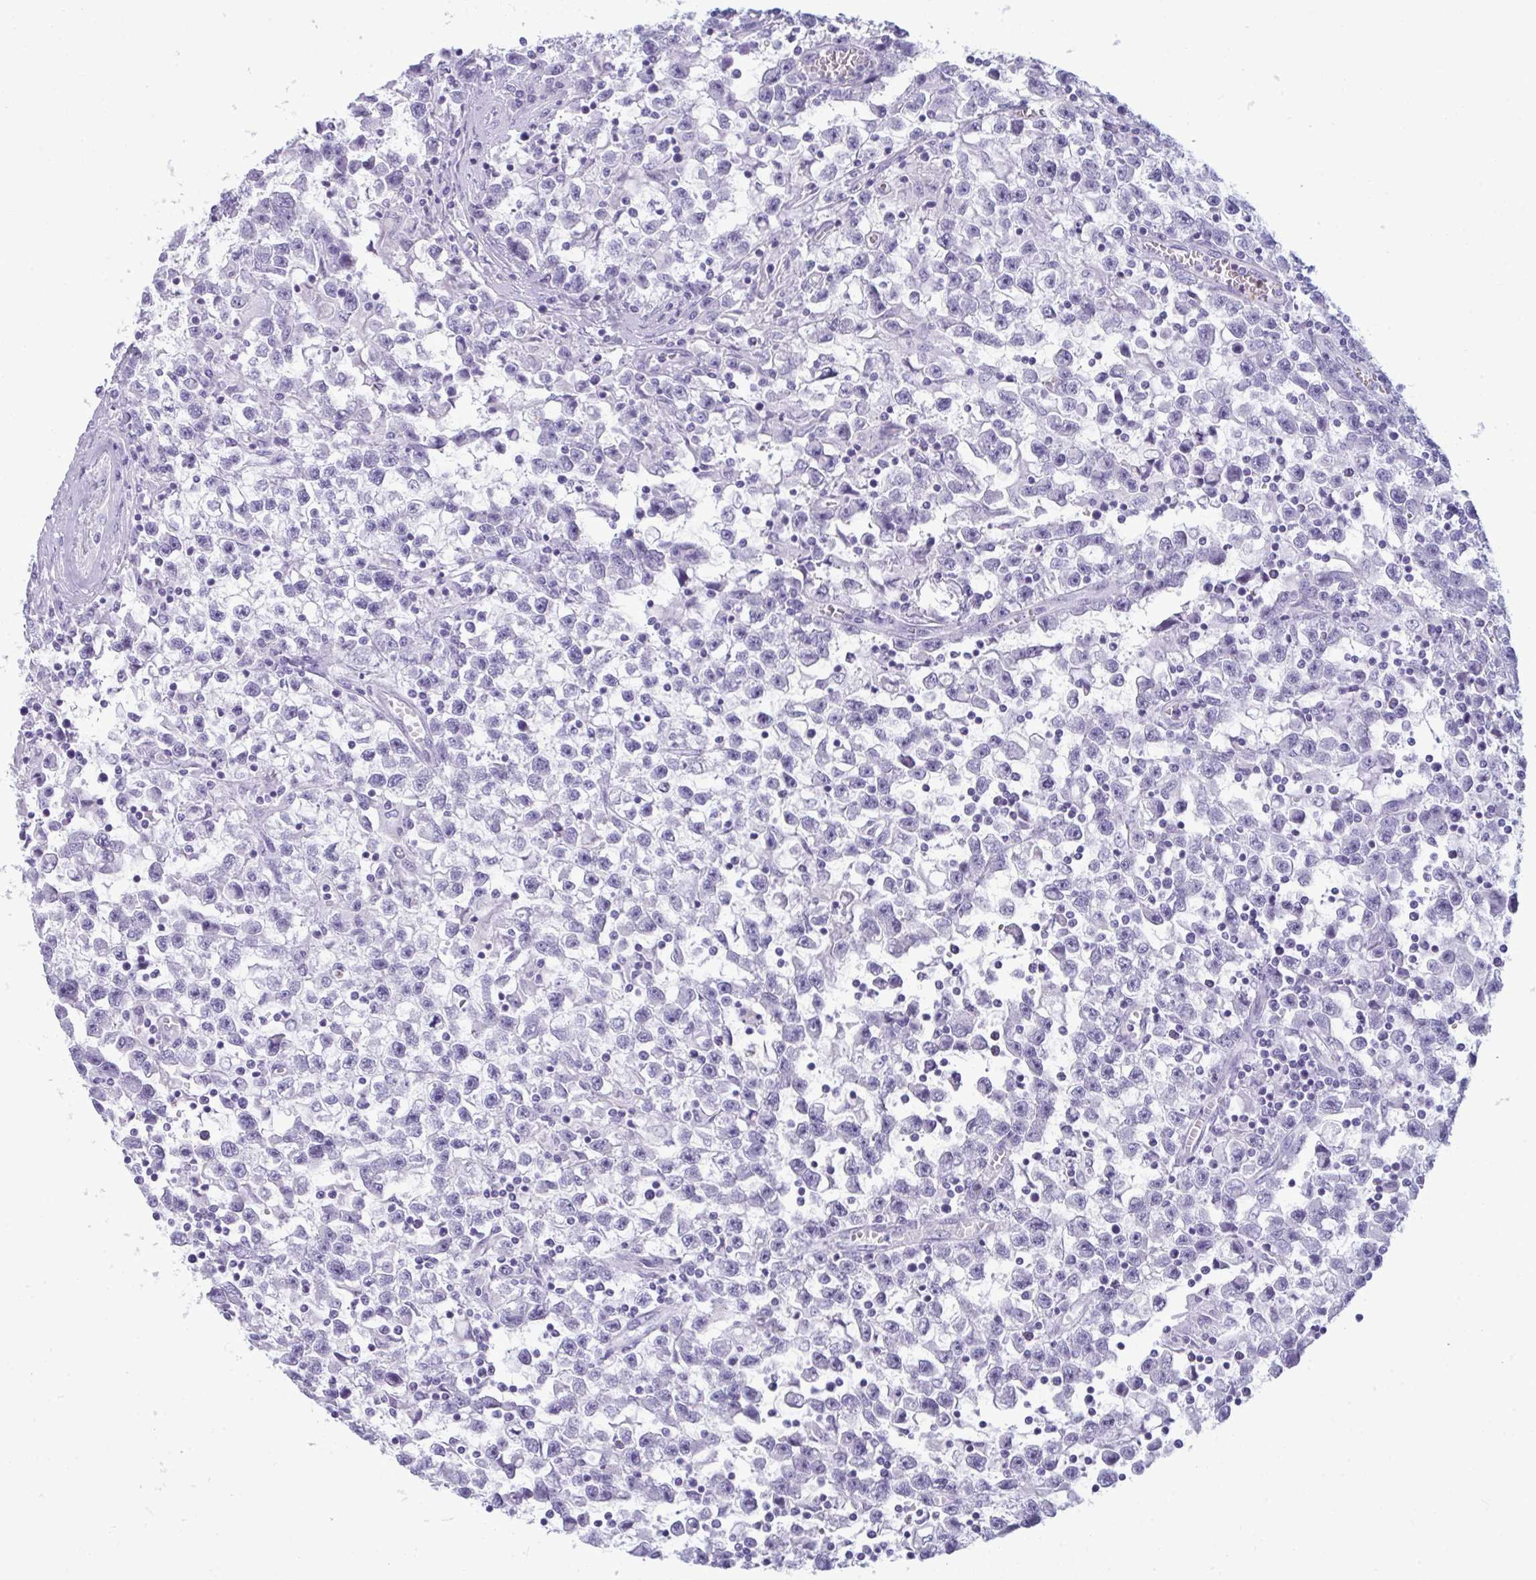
{"staining": {"intensity": "negative", "quantity": "none", "location": "none"}, "tissue": "testis cancer", "cell_type": "Tumor cells", "image_type": "cancer", "snomed": [{"axis": "morphology", "description": "Seminoma, NOS"}, {"axis": "topography", "description": "Testis"}], "caption": "Immunohistochemistry (IHC) of human seminoma (testis) demonstrates no staining in tumor cells. (Brightfield microscopy of DAB immunohistochemistry at high magnification).", "gene": "MYH10", "patient": {"sex": "male", "age": 31}}